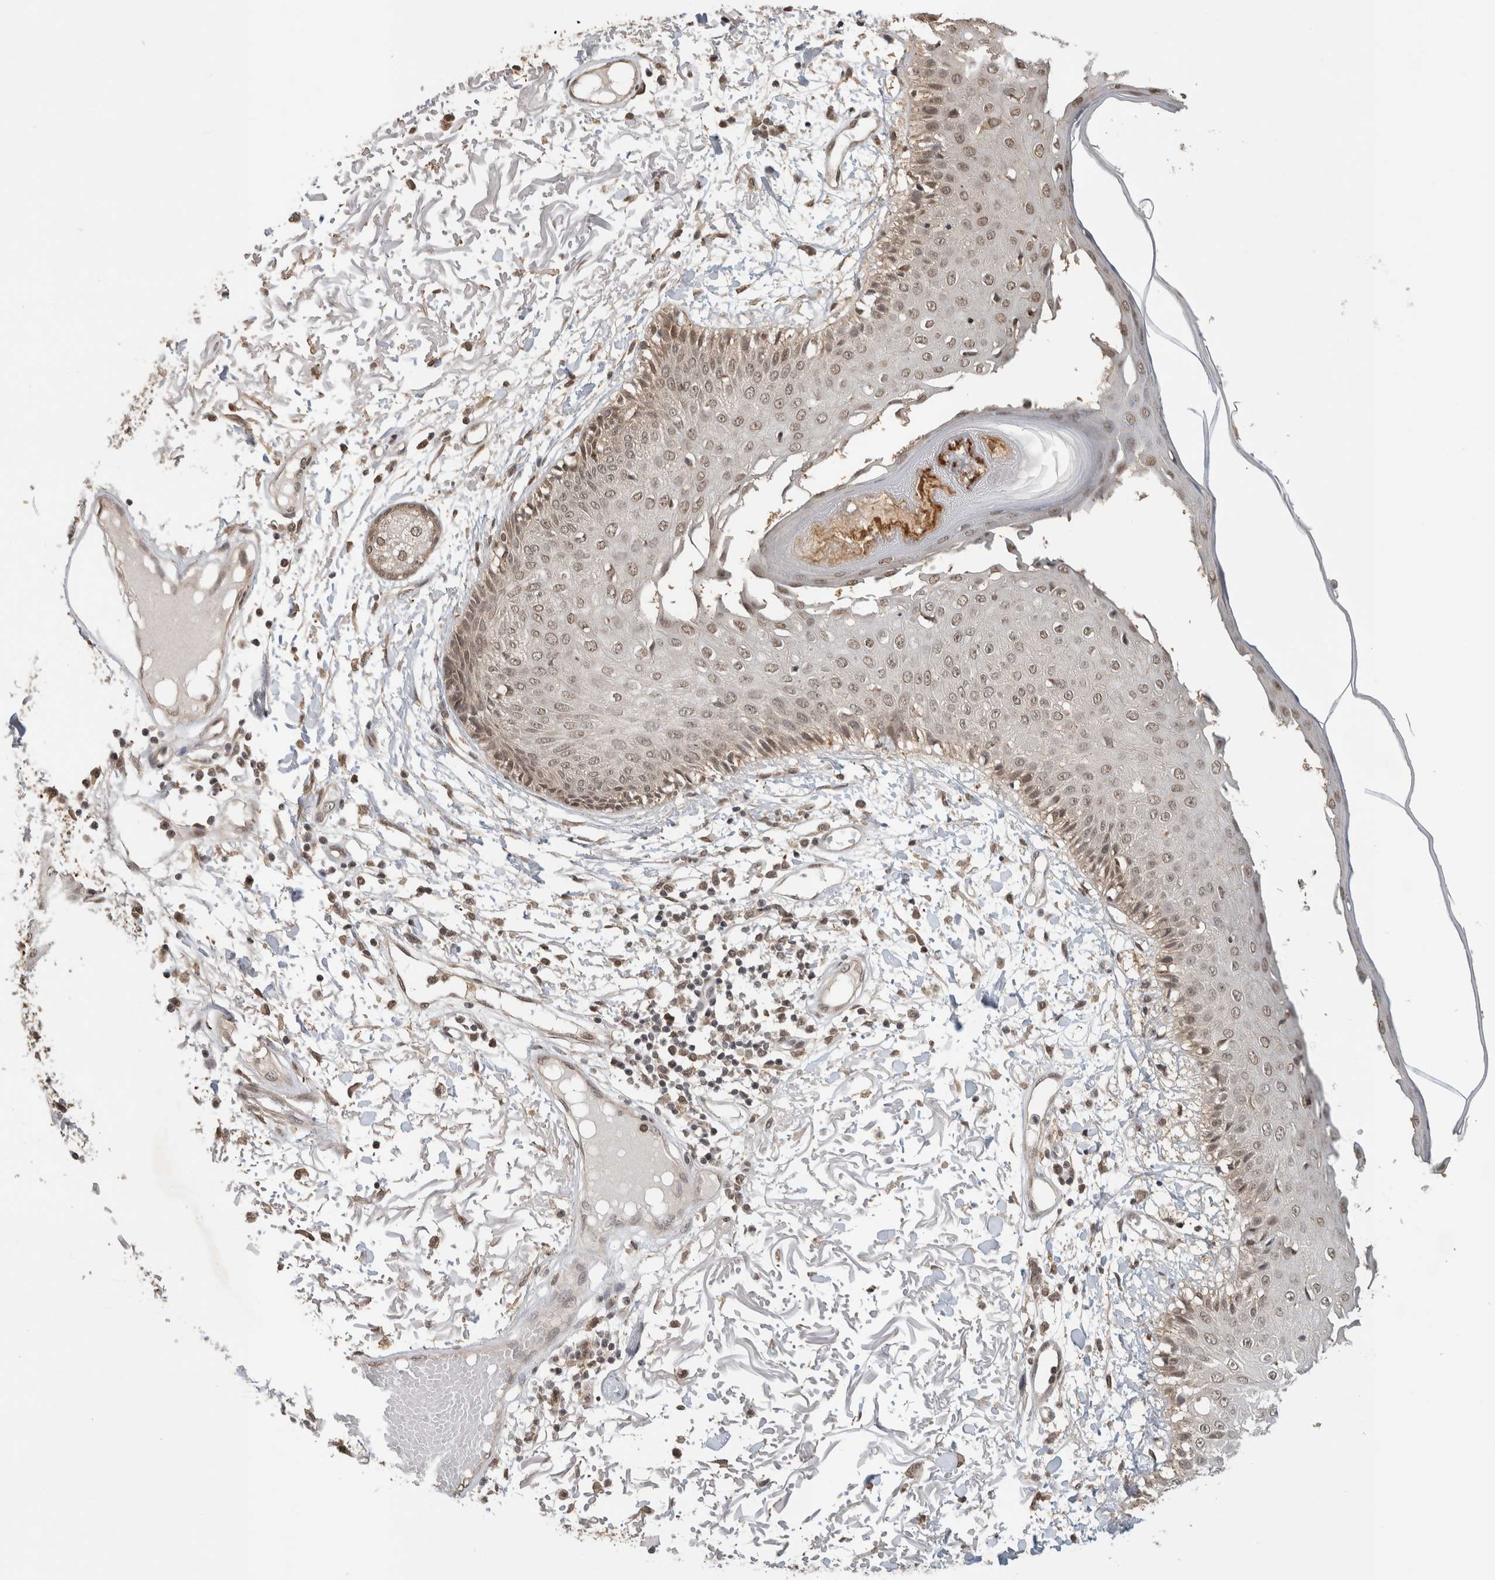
{"staining": {"intensity": "moderate", "quantity": ">75%", "location": "cytoplasmic/membranous,nuclear"}, "tissue": "skin", "cell_type": "Fibroblasts", "image_type": "normal", "snomed": [{"axis": "morphology", "description": "Normal tissue, NOS"}, {"axis": "morphology", "description": "Squamous cell carcinoma, NOS"}, {"axis": "topography", "description": "Skin"}, {"axis": "topography", "description": "Peripheral nerve tissue"}], "caption": "Unremarkable skin reveals moderate cytoplasmic/membranous,nuclear expression in approximately >75% of fibroblasts, visualized by immunohistochemistry. (DAB IHC, brown staining for protein, blue staining for nuclei).", "gene": "C1orf21", "patient": {"sex": "male", "age": 83}}